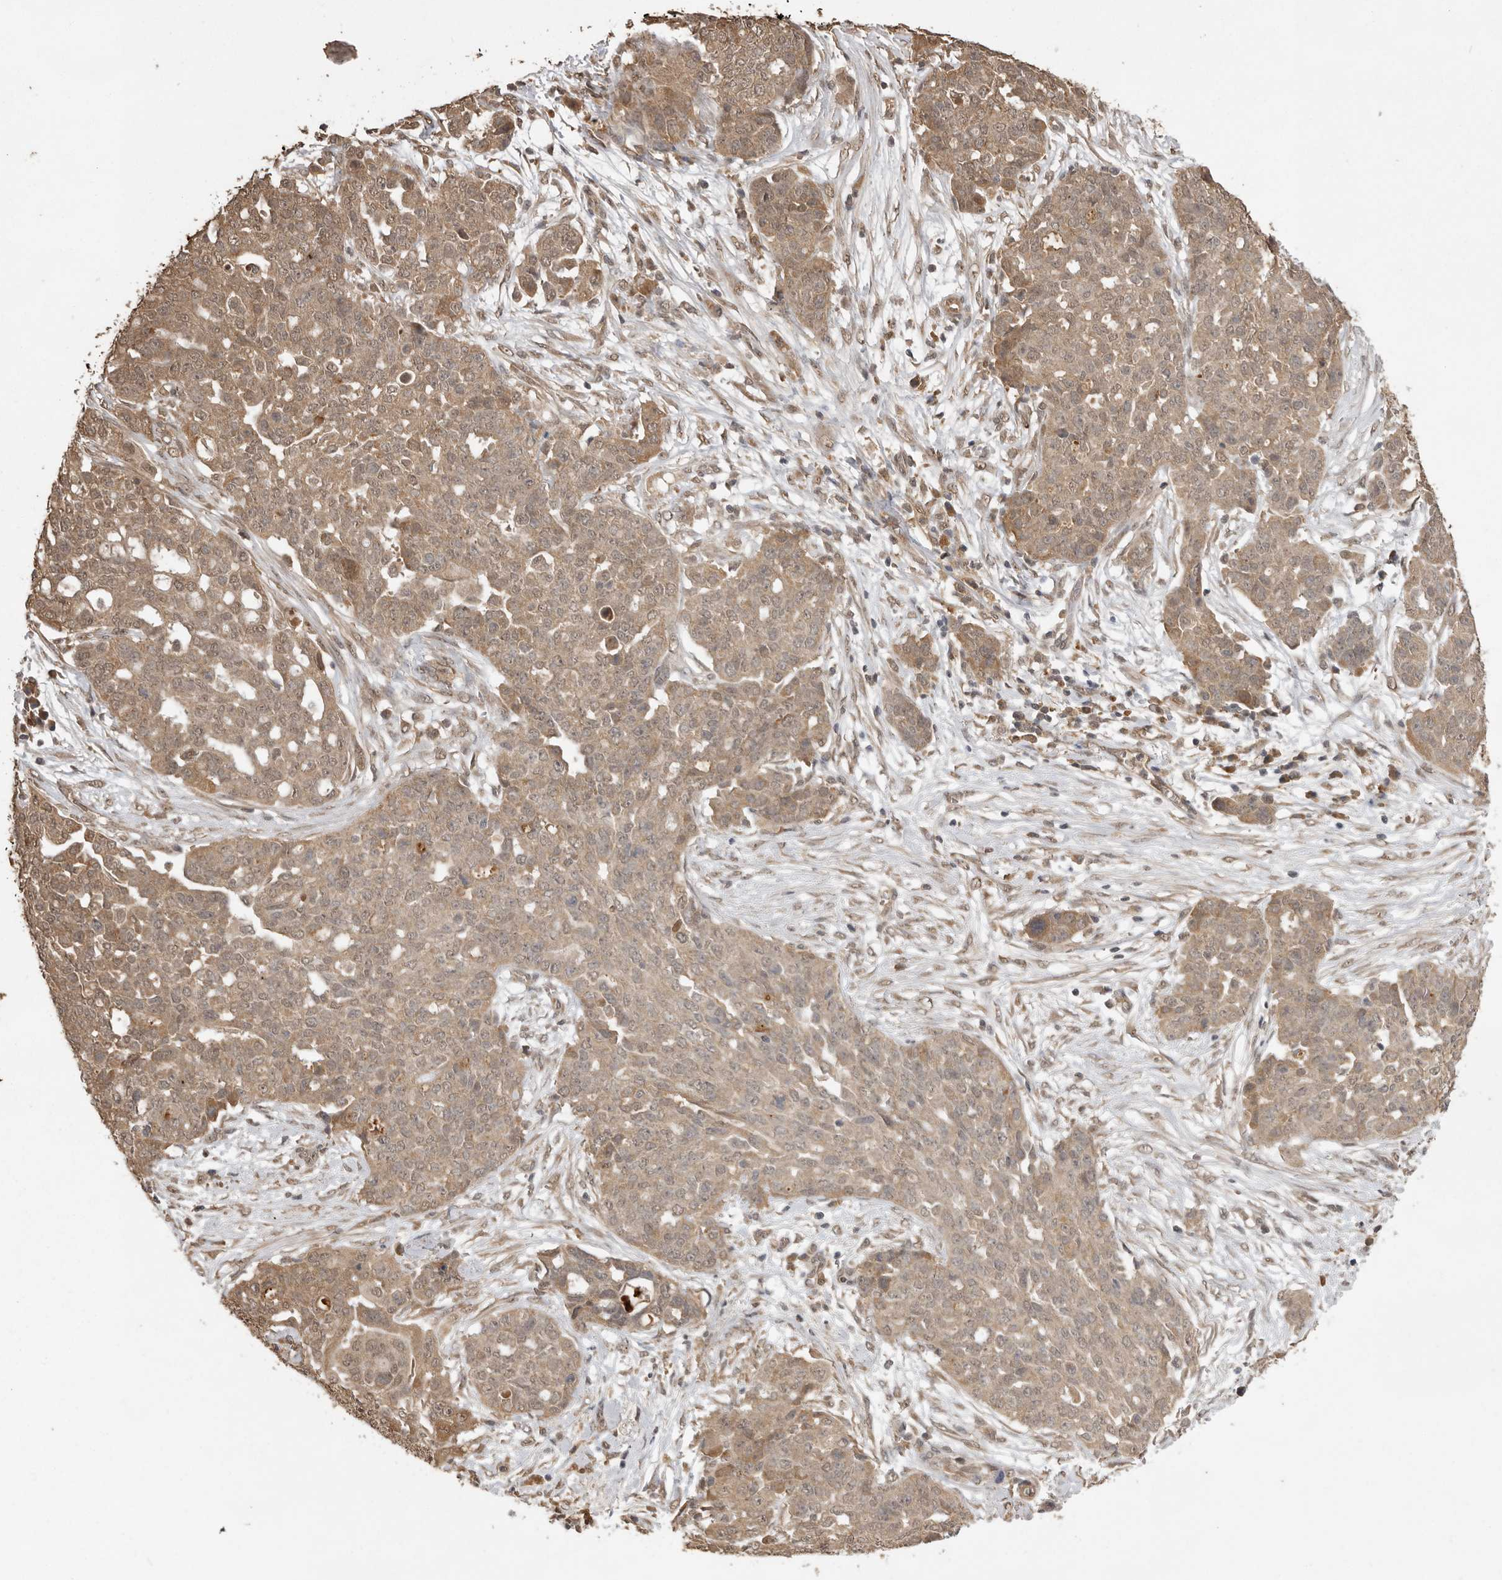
{"staining": {"intensity": "weak", "quantity": ">75%", "location": "cytoplasmic/membranous"}, "tissue": "ovarian cancer", "cell_type": "Tumor cells", "image_type": "cancer", "snomed": [{"axis": "morphology", "description": "Cystadenocarcinoma, serous, NOS"}, {"axis": "topography", "description": "Soft tissue"}, {"axis": "topography", "description": "Ovary"}], "caption": "Ovarian cancer stained with a protein marker exhibits weak staining in tumor cells.", "gene": "JAG2", "patient": {"sex": "female", "age": 57}}